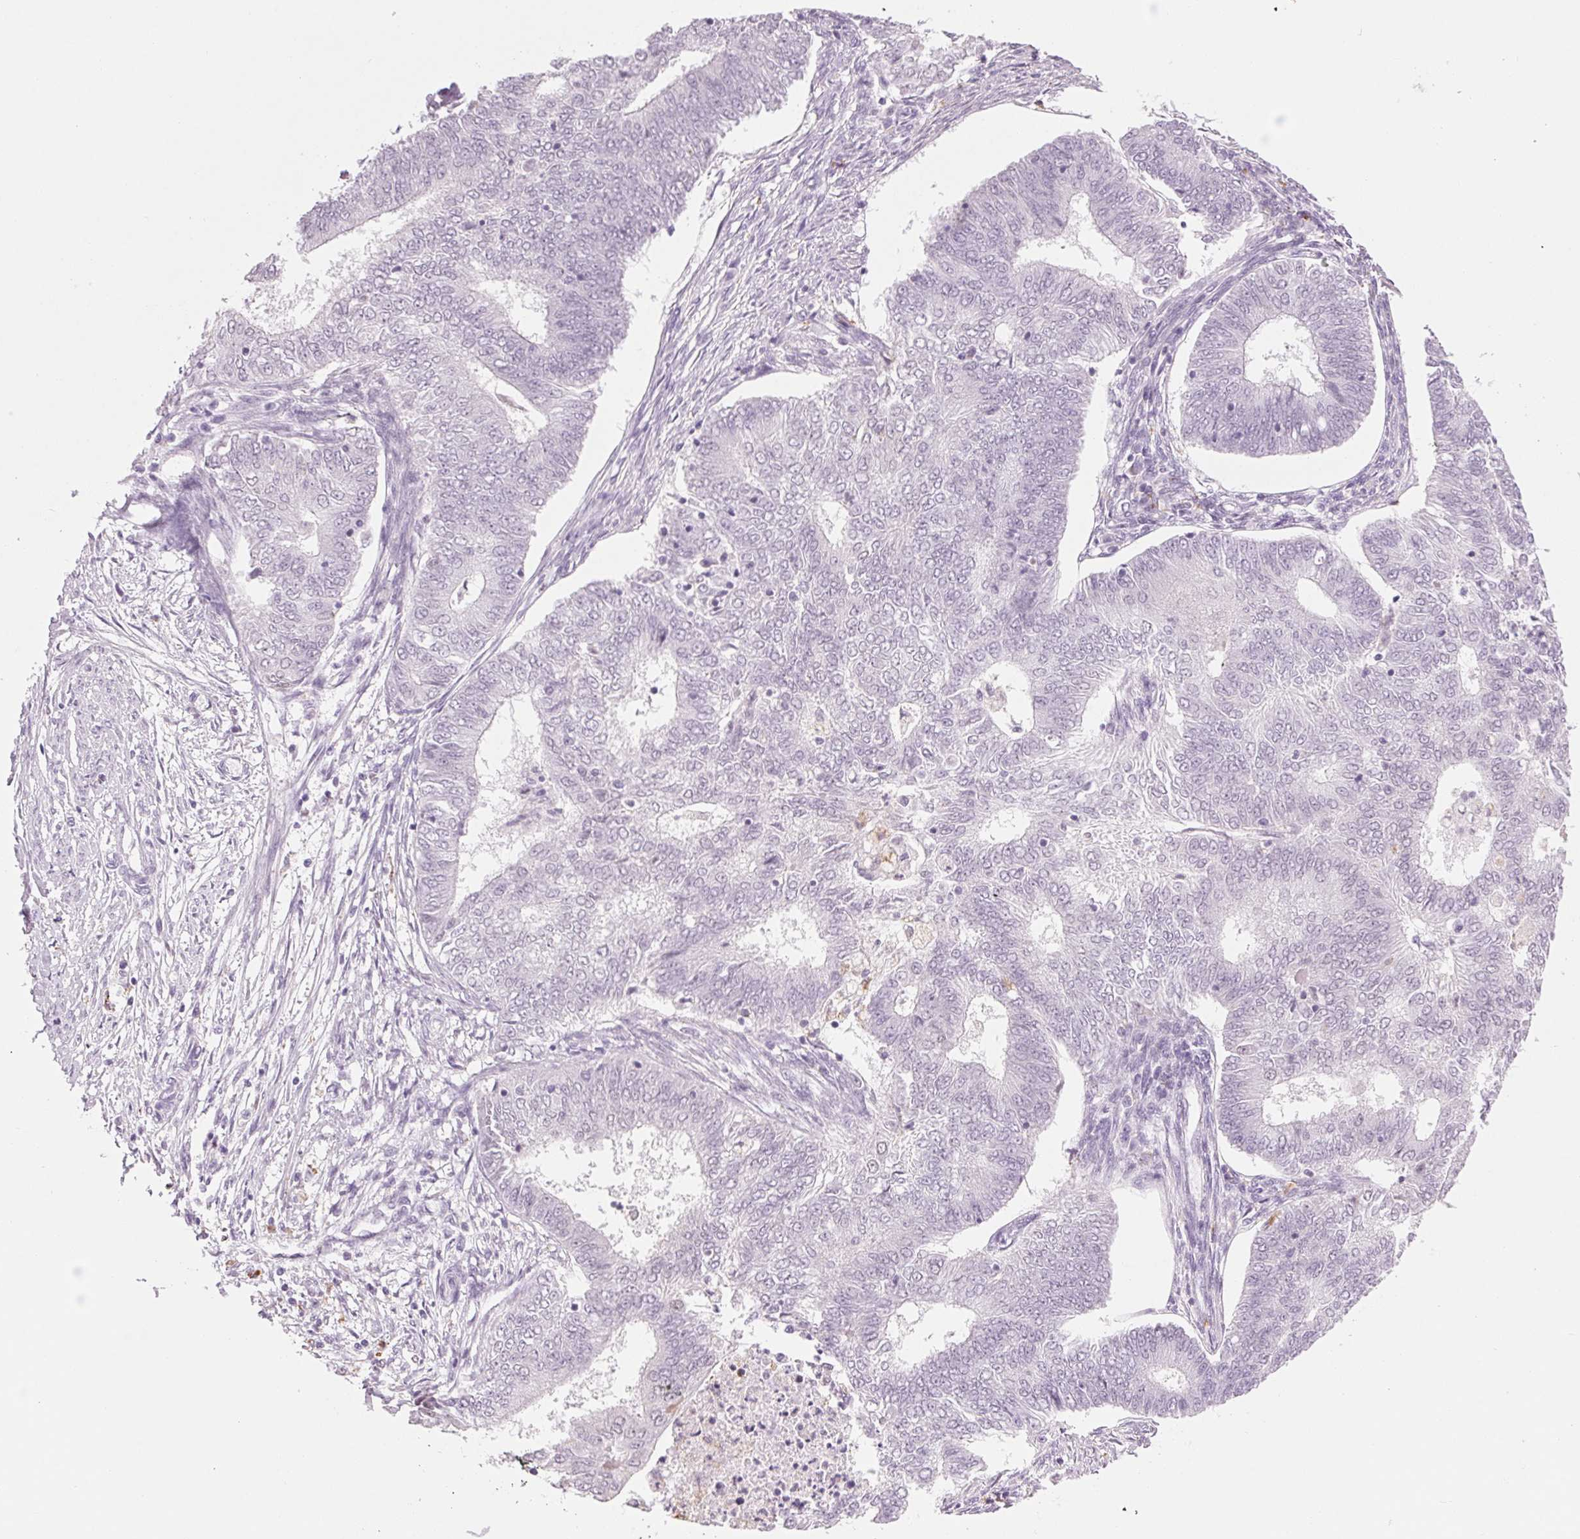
{"staining": {"intensity": "negative", "quantity": "none", "location": "none"}, "tissue": "endometrial cancer", "cell_type": "Tumor cells", "image_type": "cancer", "snomed": [{"axis": "morphology", "description": "Adenocarcinoma, NOS"}, {"axis": "topography", "description": "Endometrium"}], "caption": "An immunohistochemistry image of endometrial cancer (adenocarcinoma) is shown. There is no staining in tumor cells of endometrial cancer (adenocarcinoma). (Stains: DAB (3,3'-diaminobenzidine) IHC with hematoxylin counter stain, Microscopy: brightfield microscopy at high magnification).", "gene": "MPO", "patient": {"sex": "female", "age": 62}}